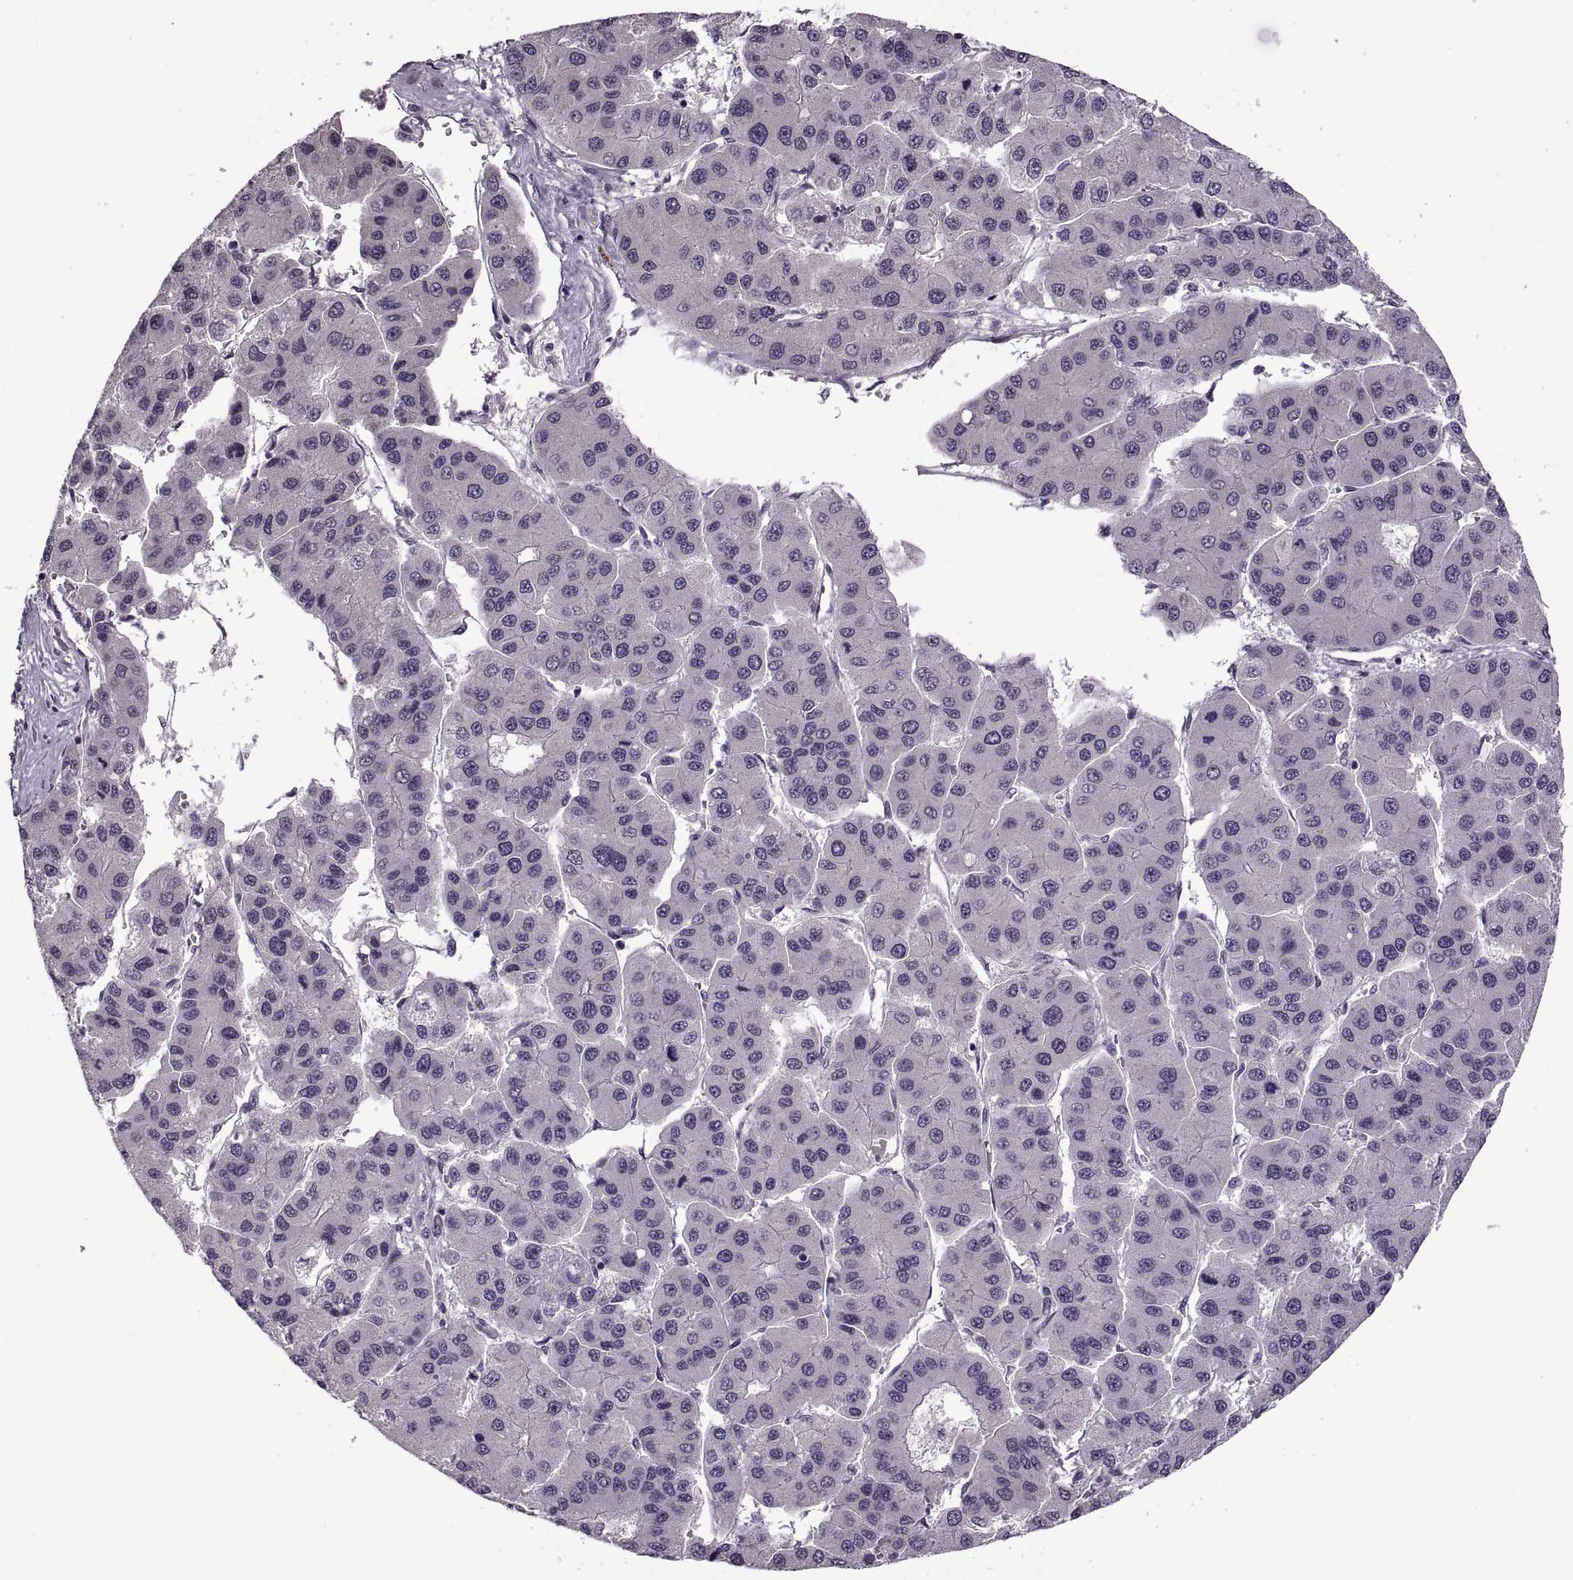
{"staining": {"intensity": "negative", "quantity": "none", "location": "none"}, "tissue": "liver cancer", "cell_type": "Tumor cells", "image_type": "cancer", "snomed": [{"axis": "morphology", "description": "Carcinoma, Hepatocellular, NOS"}, {"axis": "topography", "description": "Liver"}], "caption": "Liver cancer (hepatocellular carcinoma) was stained to show a protein in brown. There is no significant expression in tumor cells.", "gene": "PRSS37", "patient": {"sex": "male", "age": 73}}